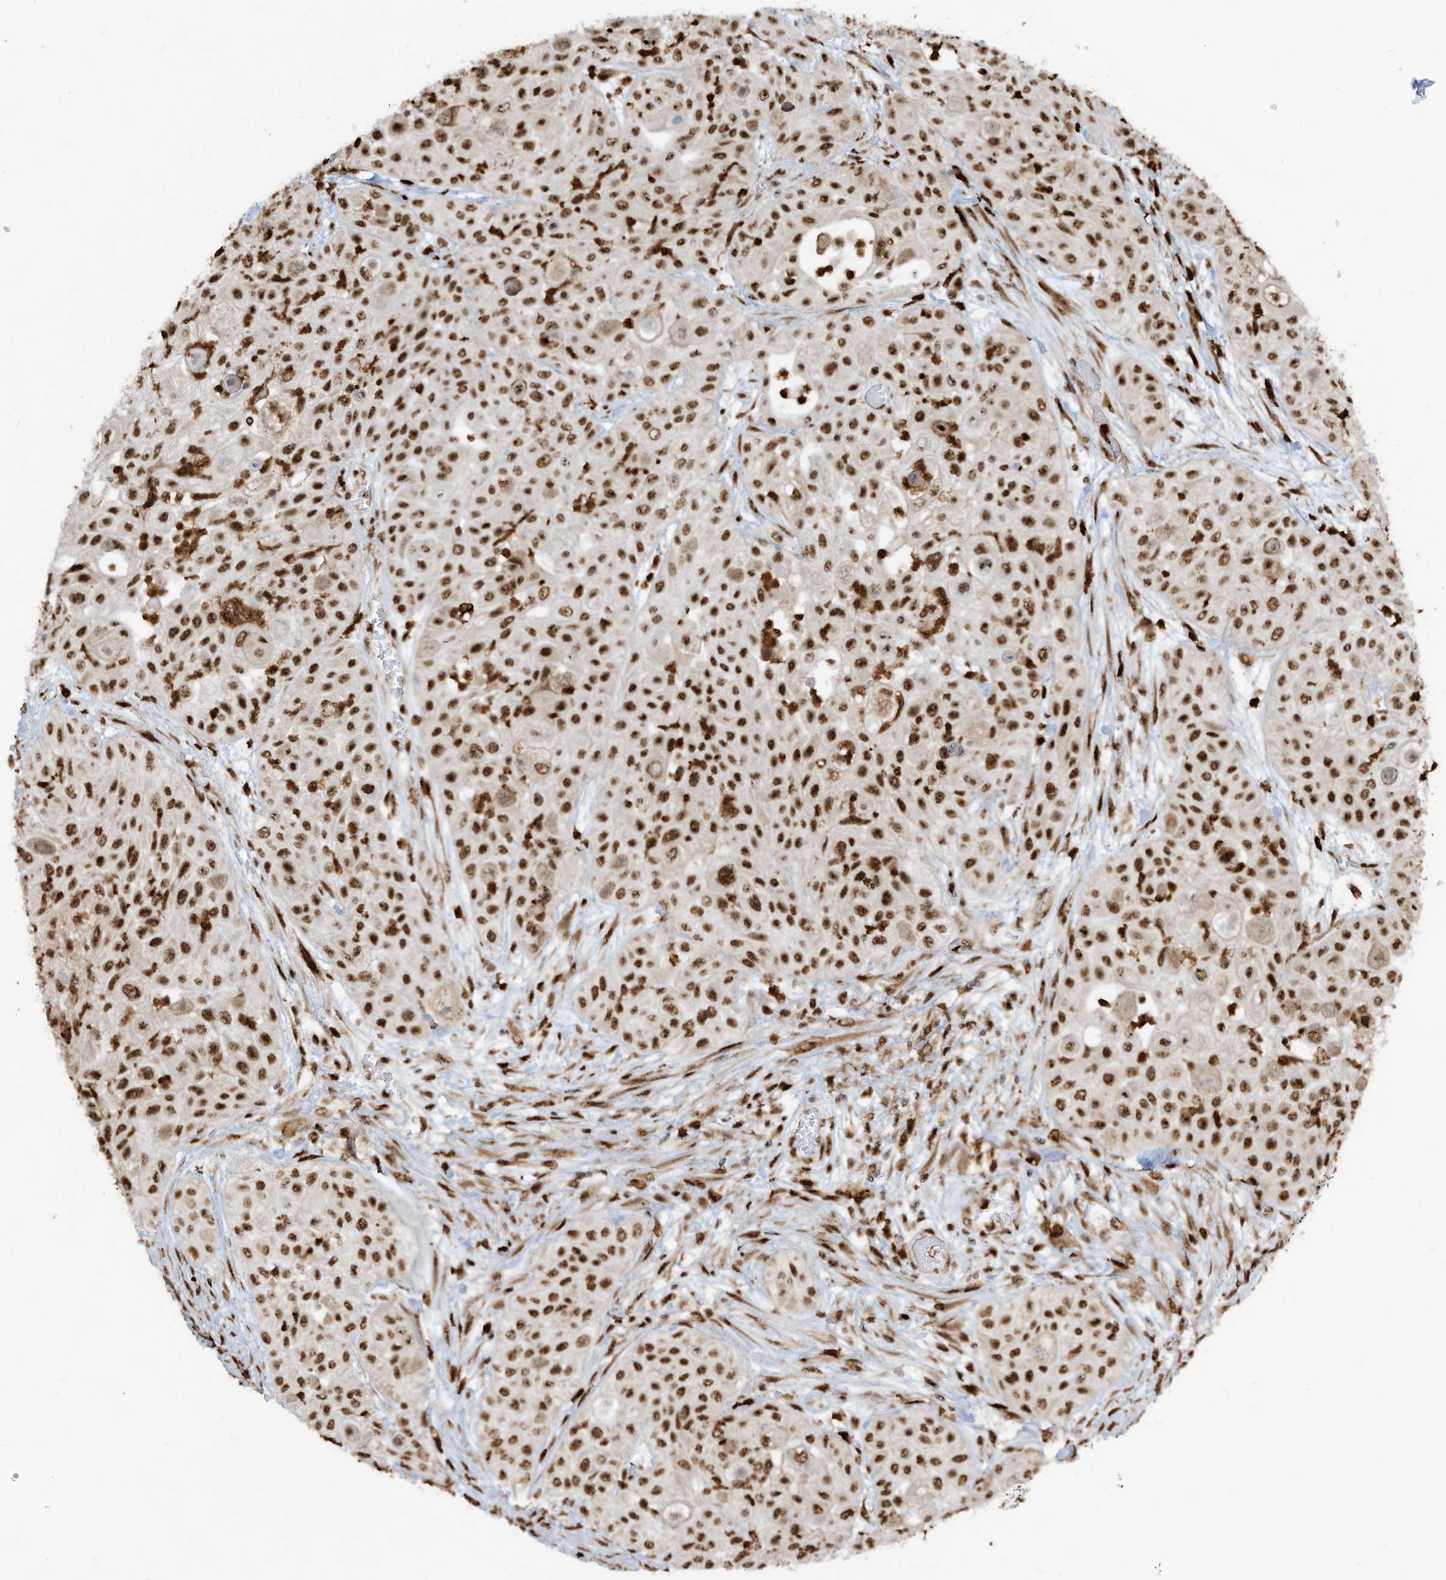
{"staining": {"intensity": "strong", "quantity": ">75%", "location": "nuclear"}, "tissue": "urothelial cancer", "cell_type": "Tumor cells", "image_type": "cancer", "snomed": [{"axis": "morphology", "description": "Urothelial carcinoma, High grade"}, {"axis": "topography", "description": "Urinary bladder"}], "caption": "Protein staining of urothelial cancer tissue displays strong nuclear expression in approximately >75% of tumor cells.", "gene": "LBH", "patient": {"sex": "female", "age": 79}}